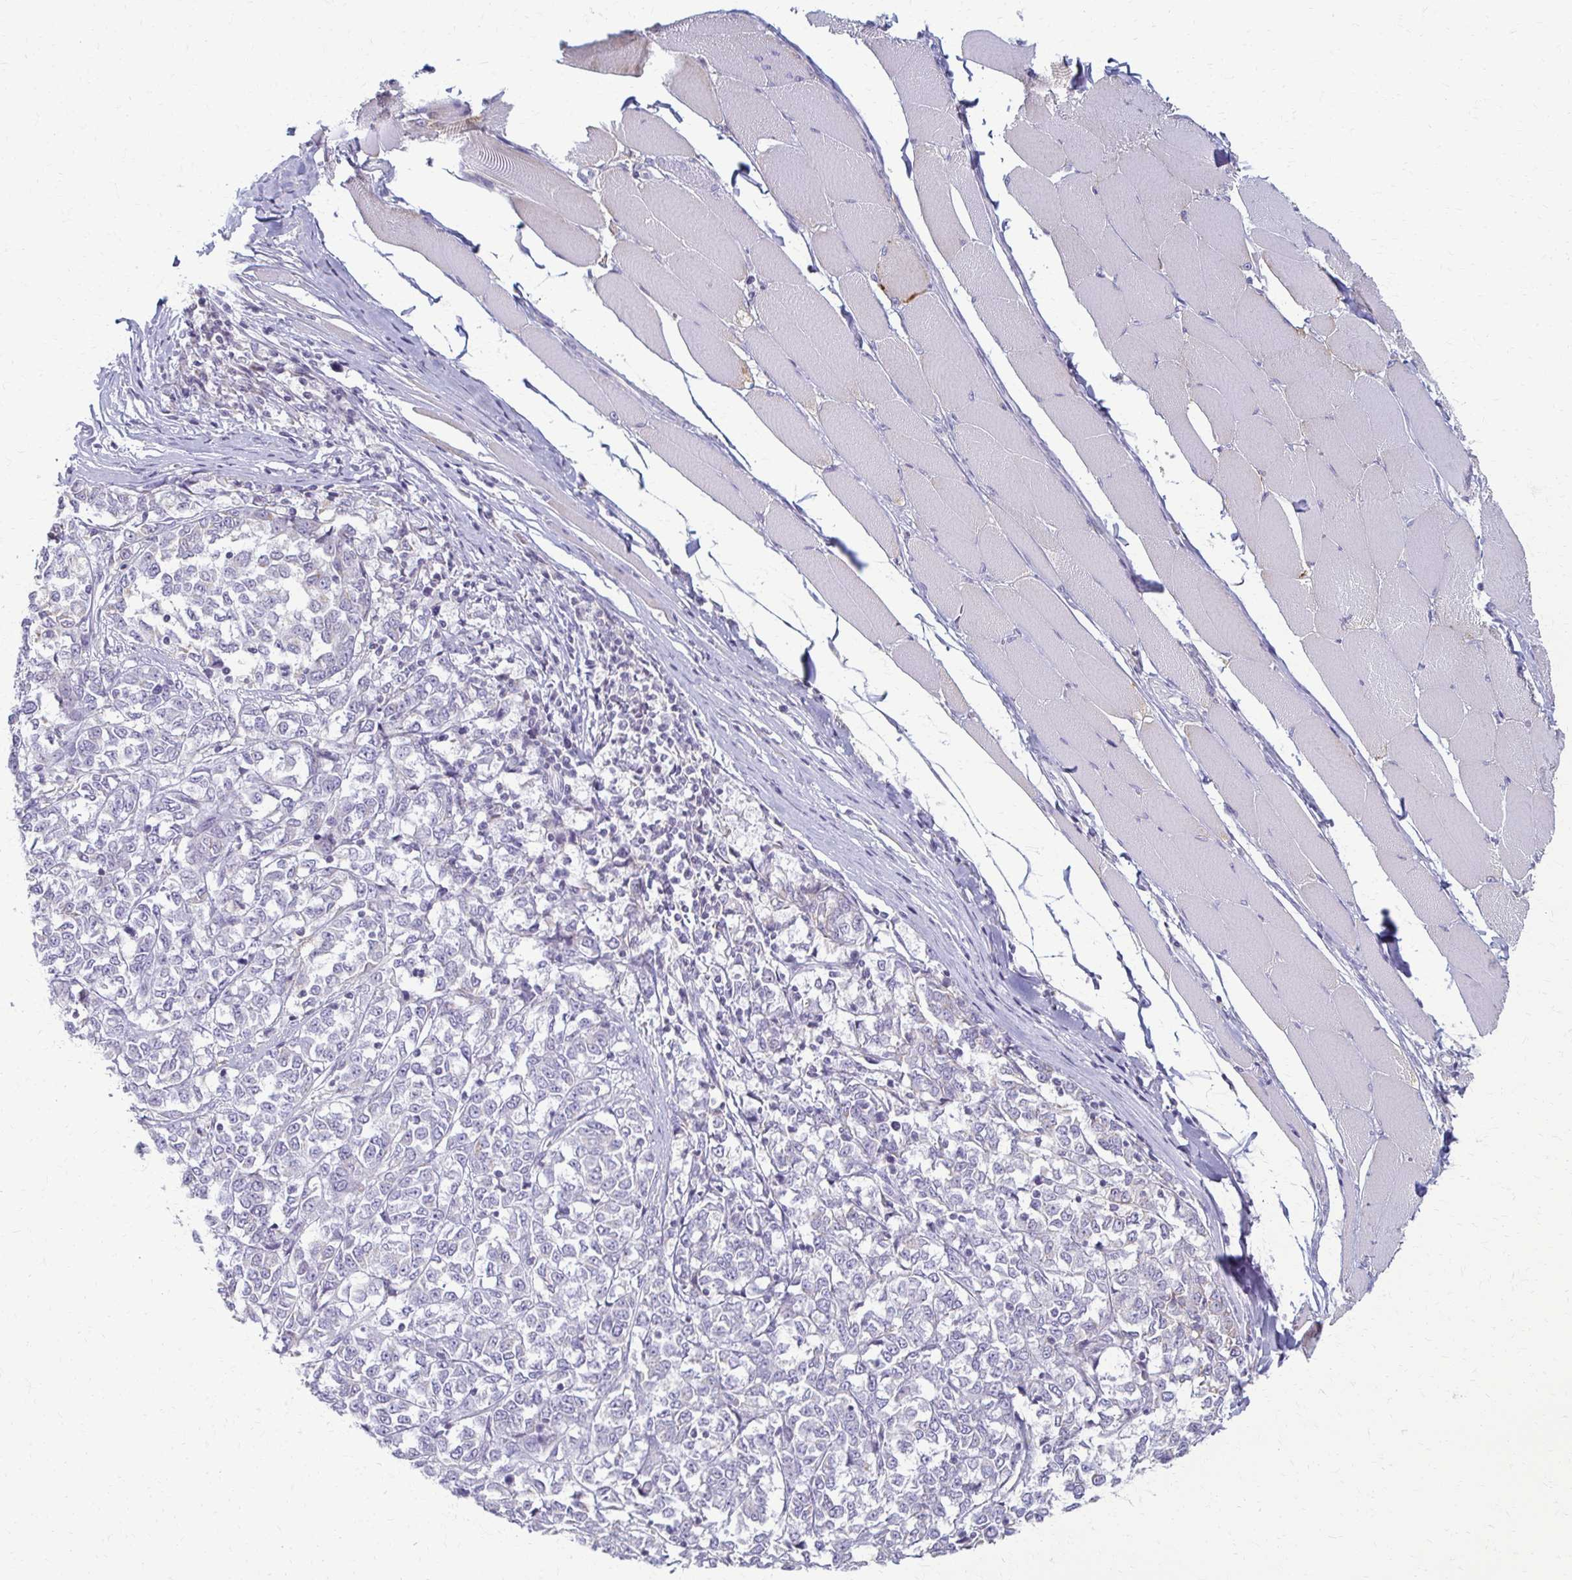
{"staining": {"intensity": "negative", "quantity": "none", "location": "none"}, "tissue": "melanoma", "cell_type": "Tumor cells", "image_type": "cancer", "snomed": [{"axis": "morphology", "description": "Malignant melanoma, NOS"}, {"axis": "topography", "description": "Skin"}], "caption": "Malignant melanoma was stained to show a protein in brown. There is no significant expression in tumor cells.", "gene": "FCGR2B", "patient": {"sex": "female", "age": 72}}